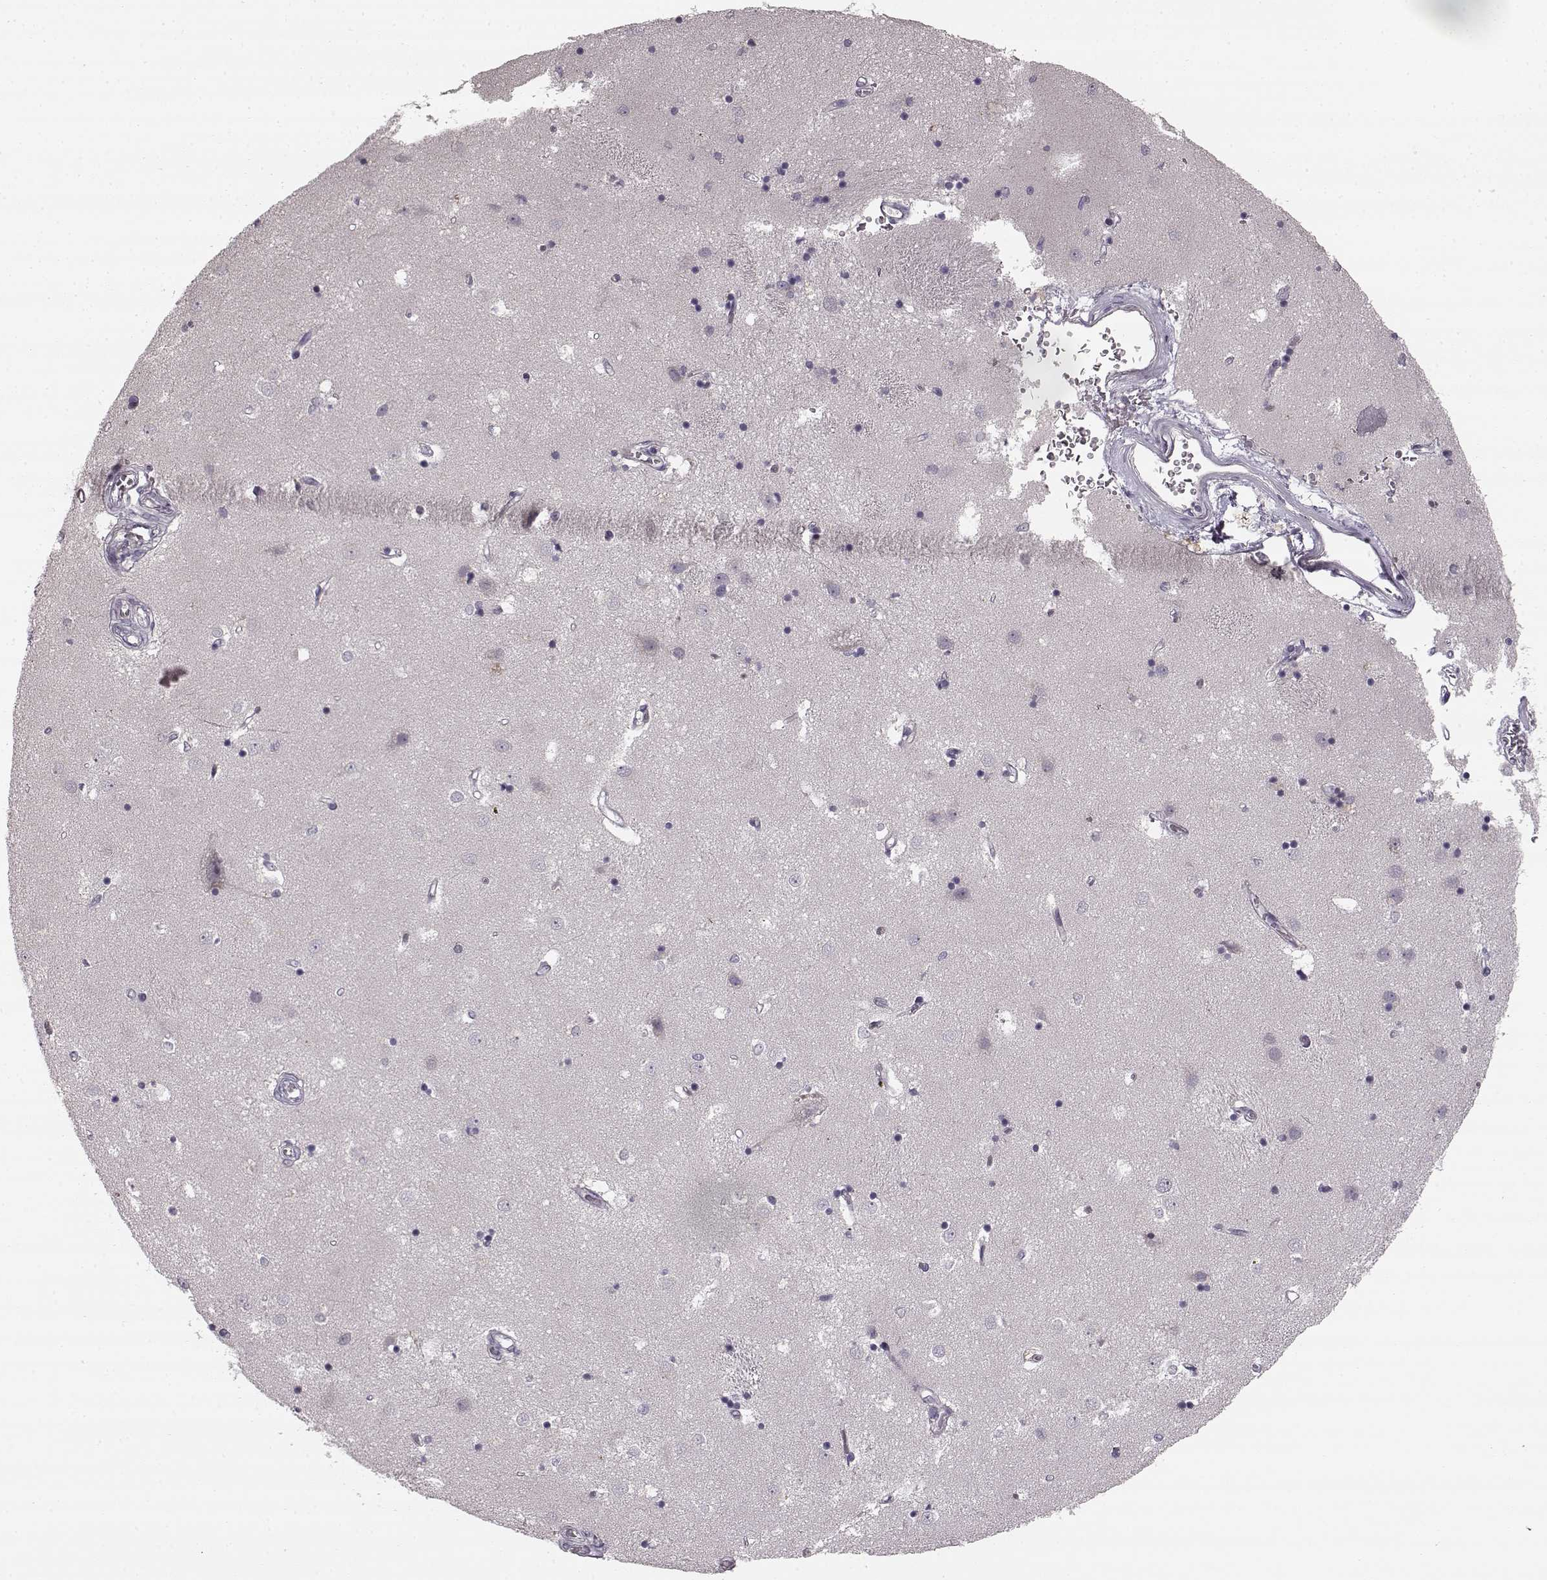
{"staining": {"intensity": "negative", "quantity": "none", "location": "none"}, "tissue": "caudate", "cell_type": "Glial cells", "image_type": "normal", "snomed": [{"axis": "morphology", "description": "Normal tissue, NOS"}, {"axis": "topography", "description": "Lateral ventricle wall"}], "caption": "A photomicrograph of human caudate is negative for staining in glial cells. (Brightfield microscopy of DAB (3,3'-diaminobenzidine) IHC at high magnification).", "gene": "HMMR", "patient": {"sex": "male", "age": 54}}